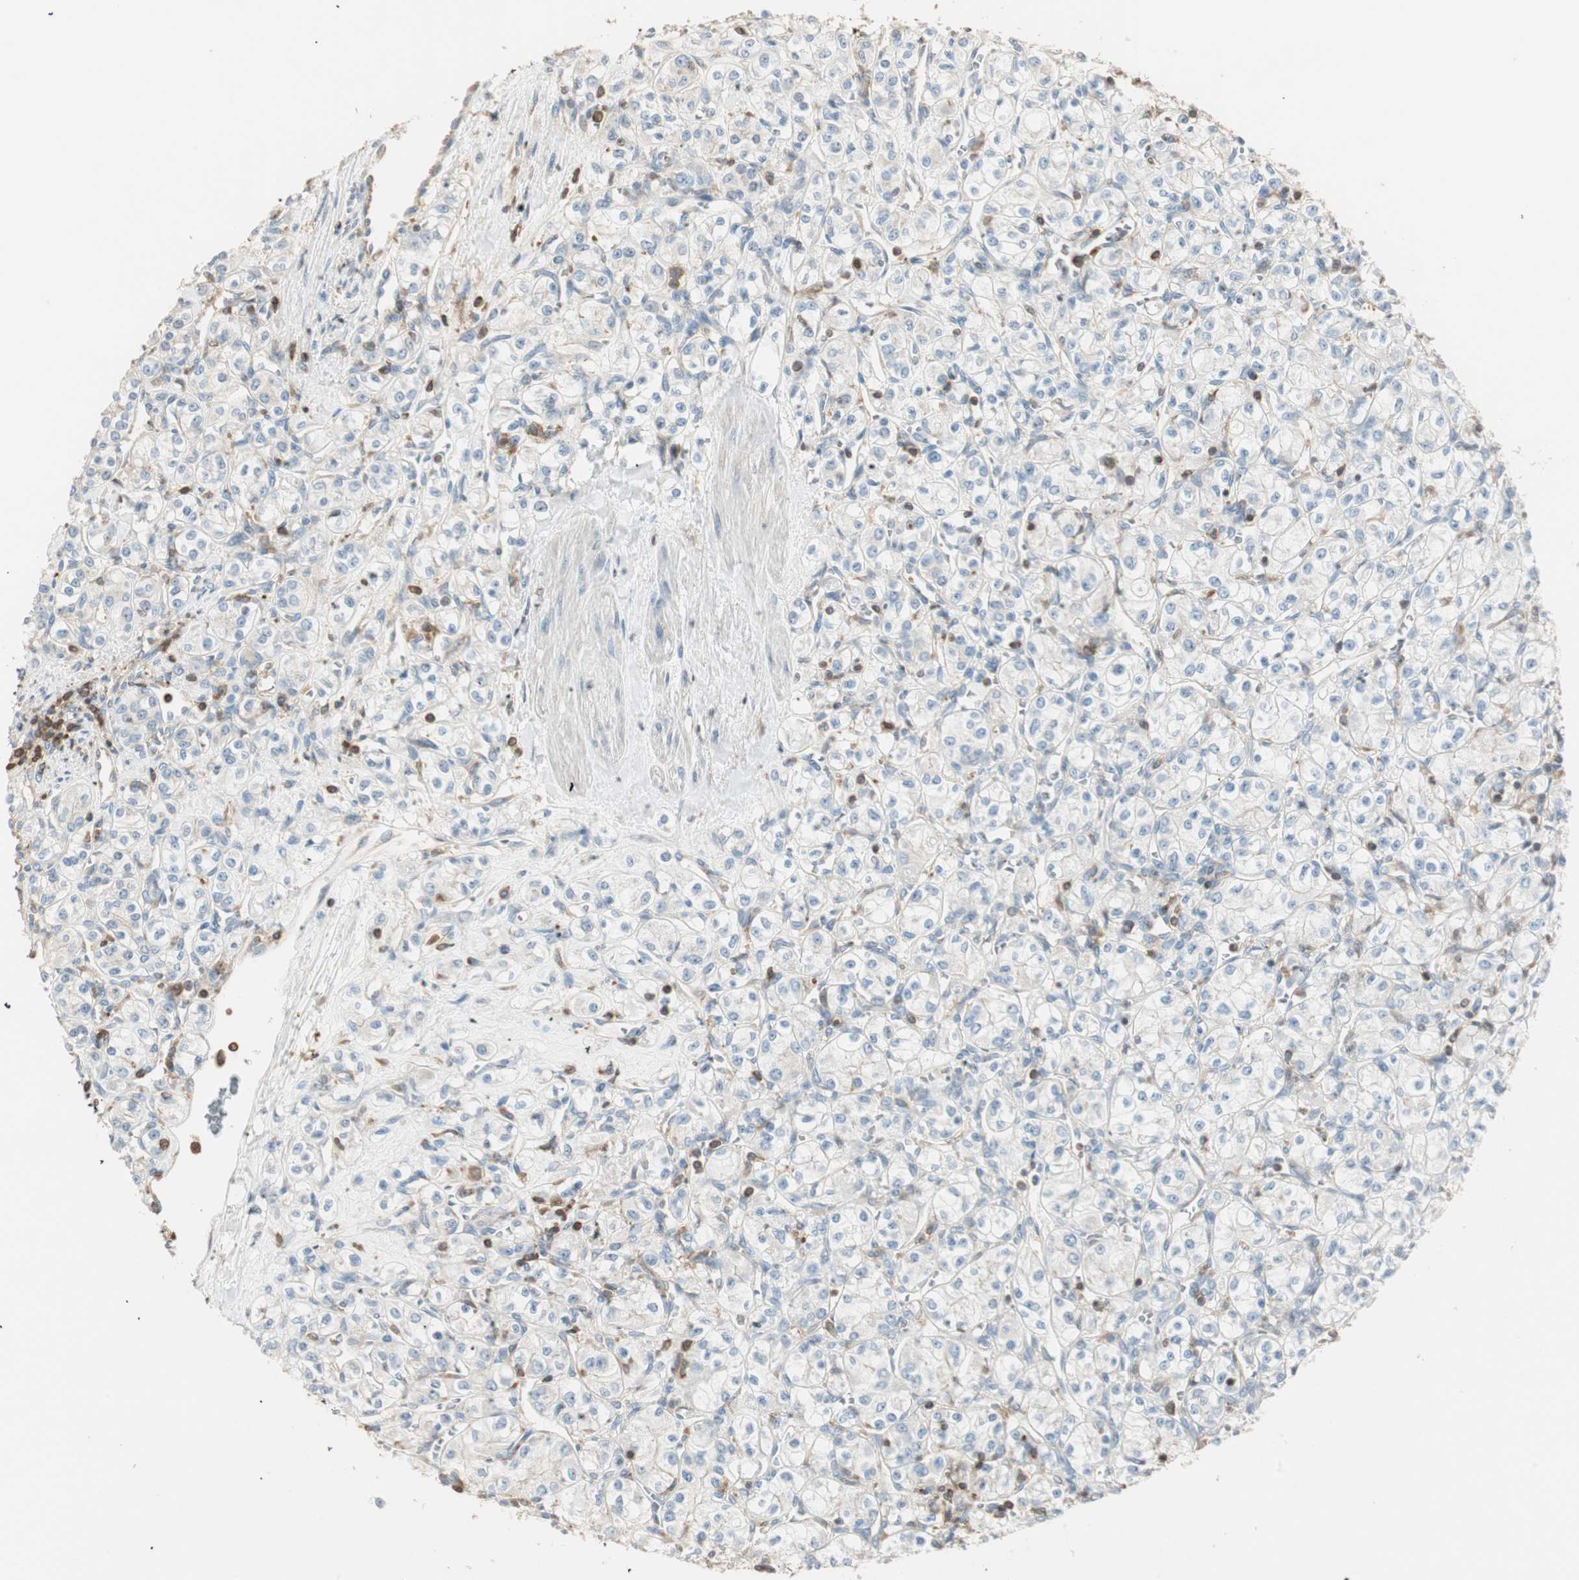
{"staining": {"intensity": "negative", "quantity": "none", "location": "none"}, "tissue": "renal cancer", "cell_type": "Tumor cells", "image_type": "cancer", "snomed": [{"axis": "morphology", "description": "Adenocarcinoma, NOS"}, {"axis": "topography", "description": "Kidney"}], "caption": "Tumor cells are negative for brown protein staining in adenocarcinoma (renal). (DAB IHC visualized using brightfield microscopy, high magnification).", "gene": "CRLF3", "patient": {"sex": "male", "age": 77}}